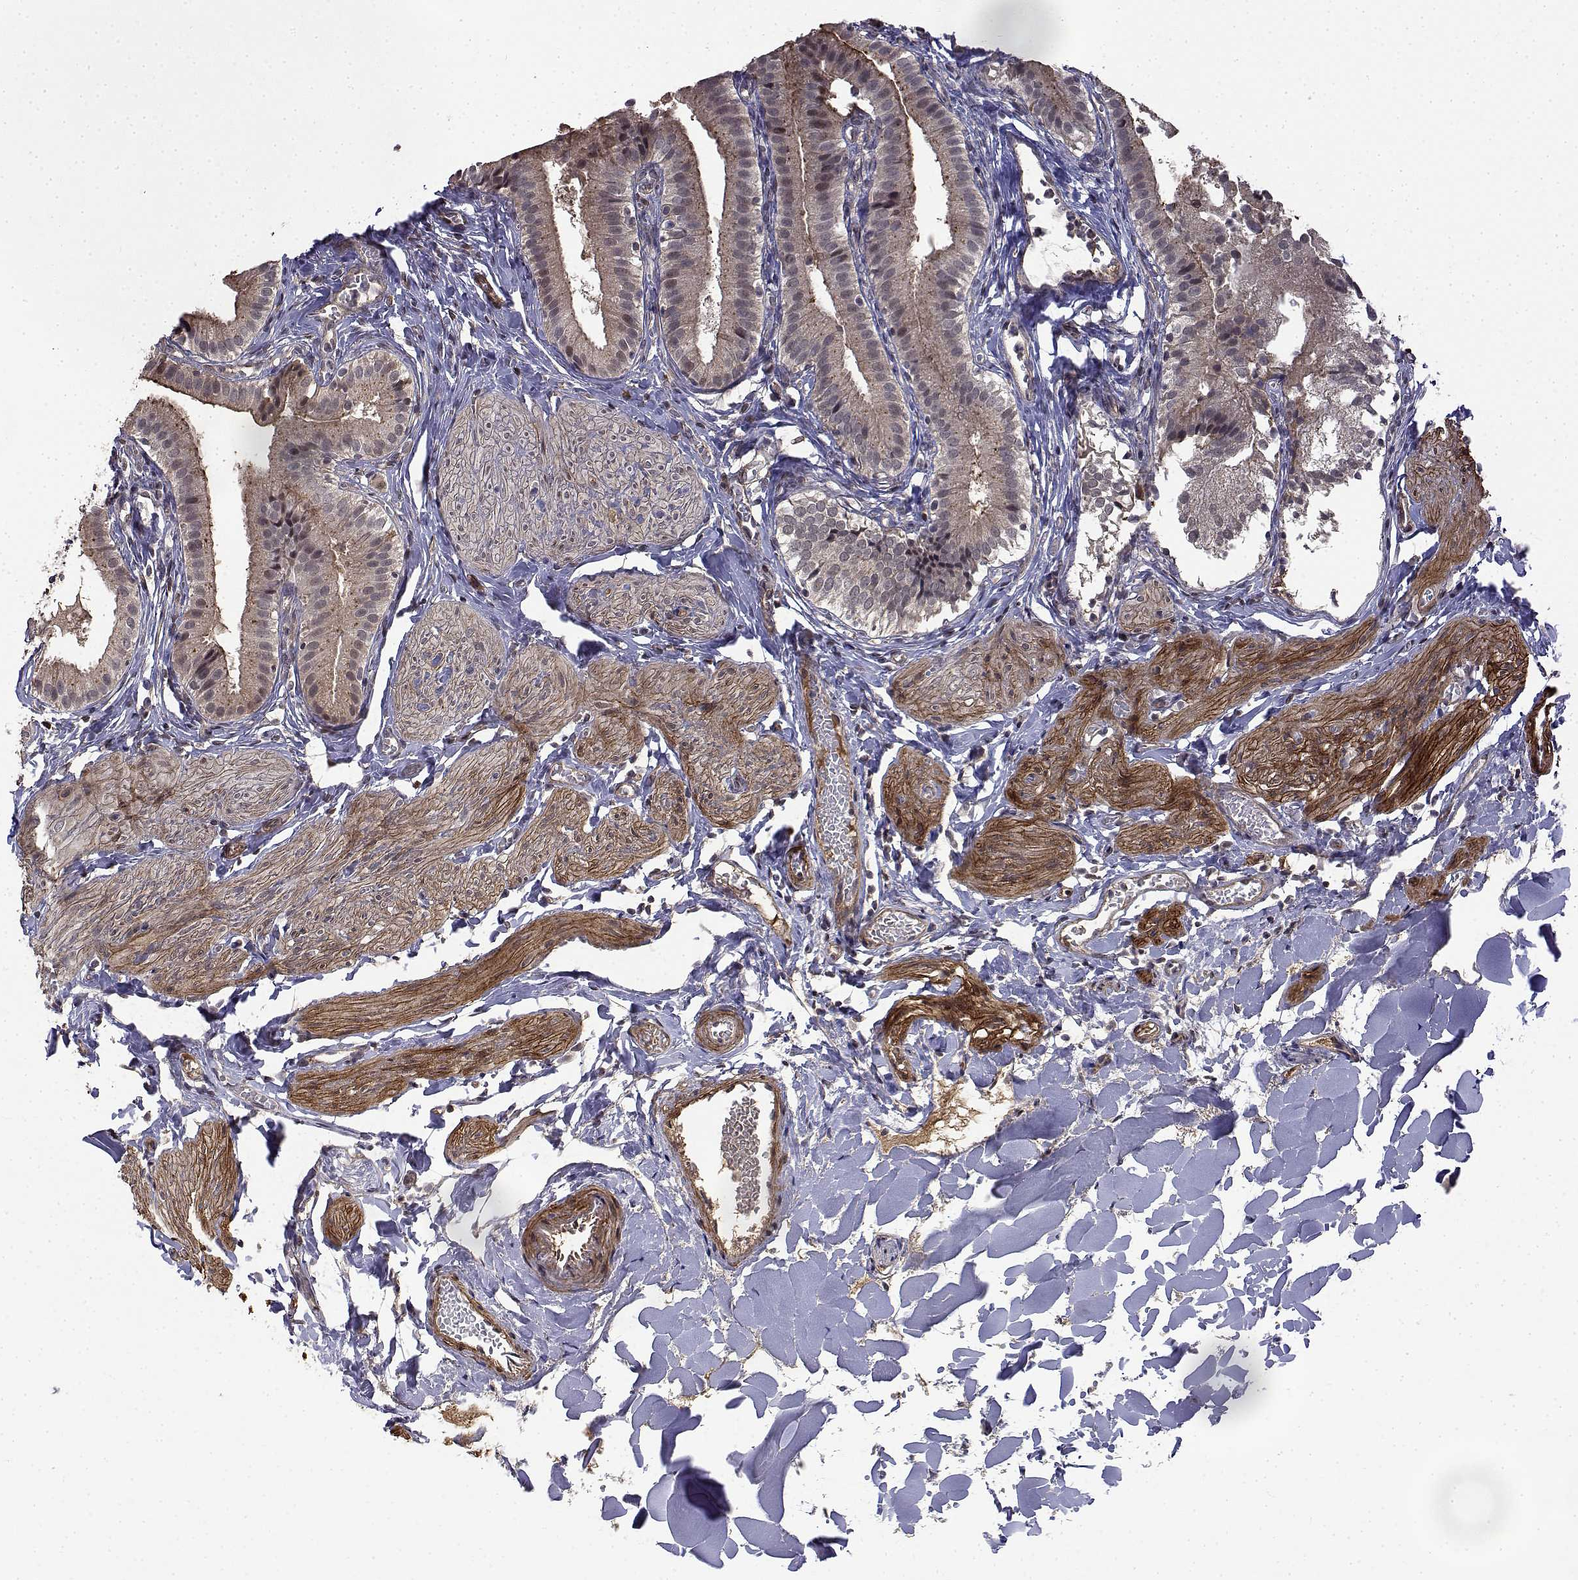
{"staining": {"intensity": "weak", "quantity": "25%-75%", "location": "cytoplasmic/membranous,nuclear"}, "tissue": "gallbladder", "cell_type": "Glandular cells", "image_type": "normal", "snomed": [{"axis": "morphology", "description": "Normal tissue, NOS"}, {"axis": "topography", "description": "Gallbladder"}], "caption": "Protein analysis of unremarkable gallbladder demonstrates weak cytoplasmic/membranous,nuclear staining in approximately 25%-75% of glandular cells. (brown staining indicates protein expression, while blue staining denotes nuclei).", "gene": "ITGA7", "patient": {"sex": "female", "age": 47}}